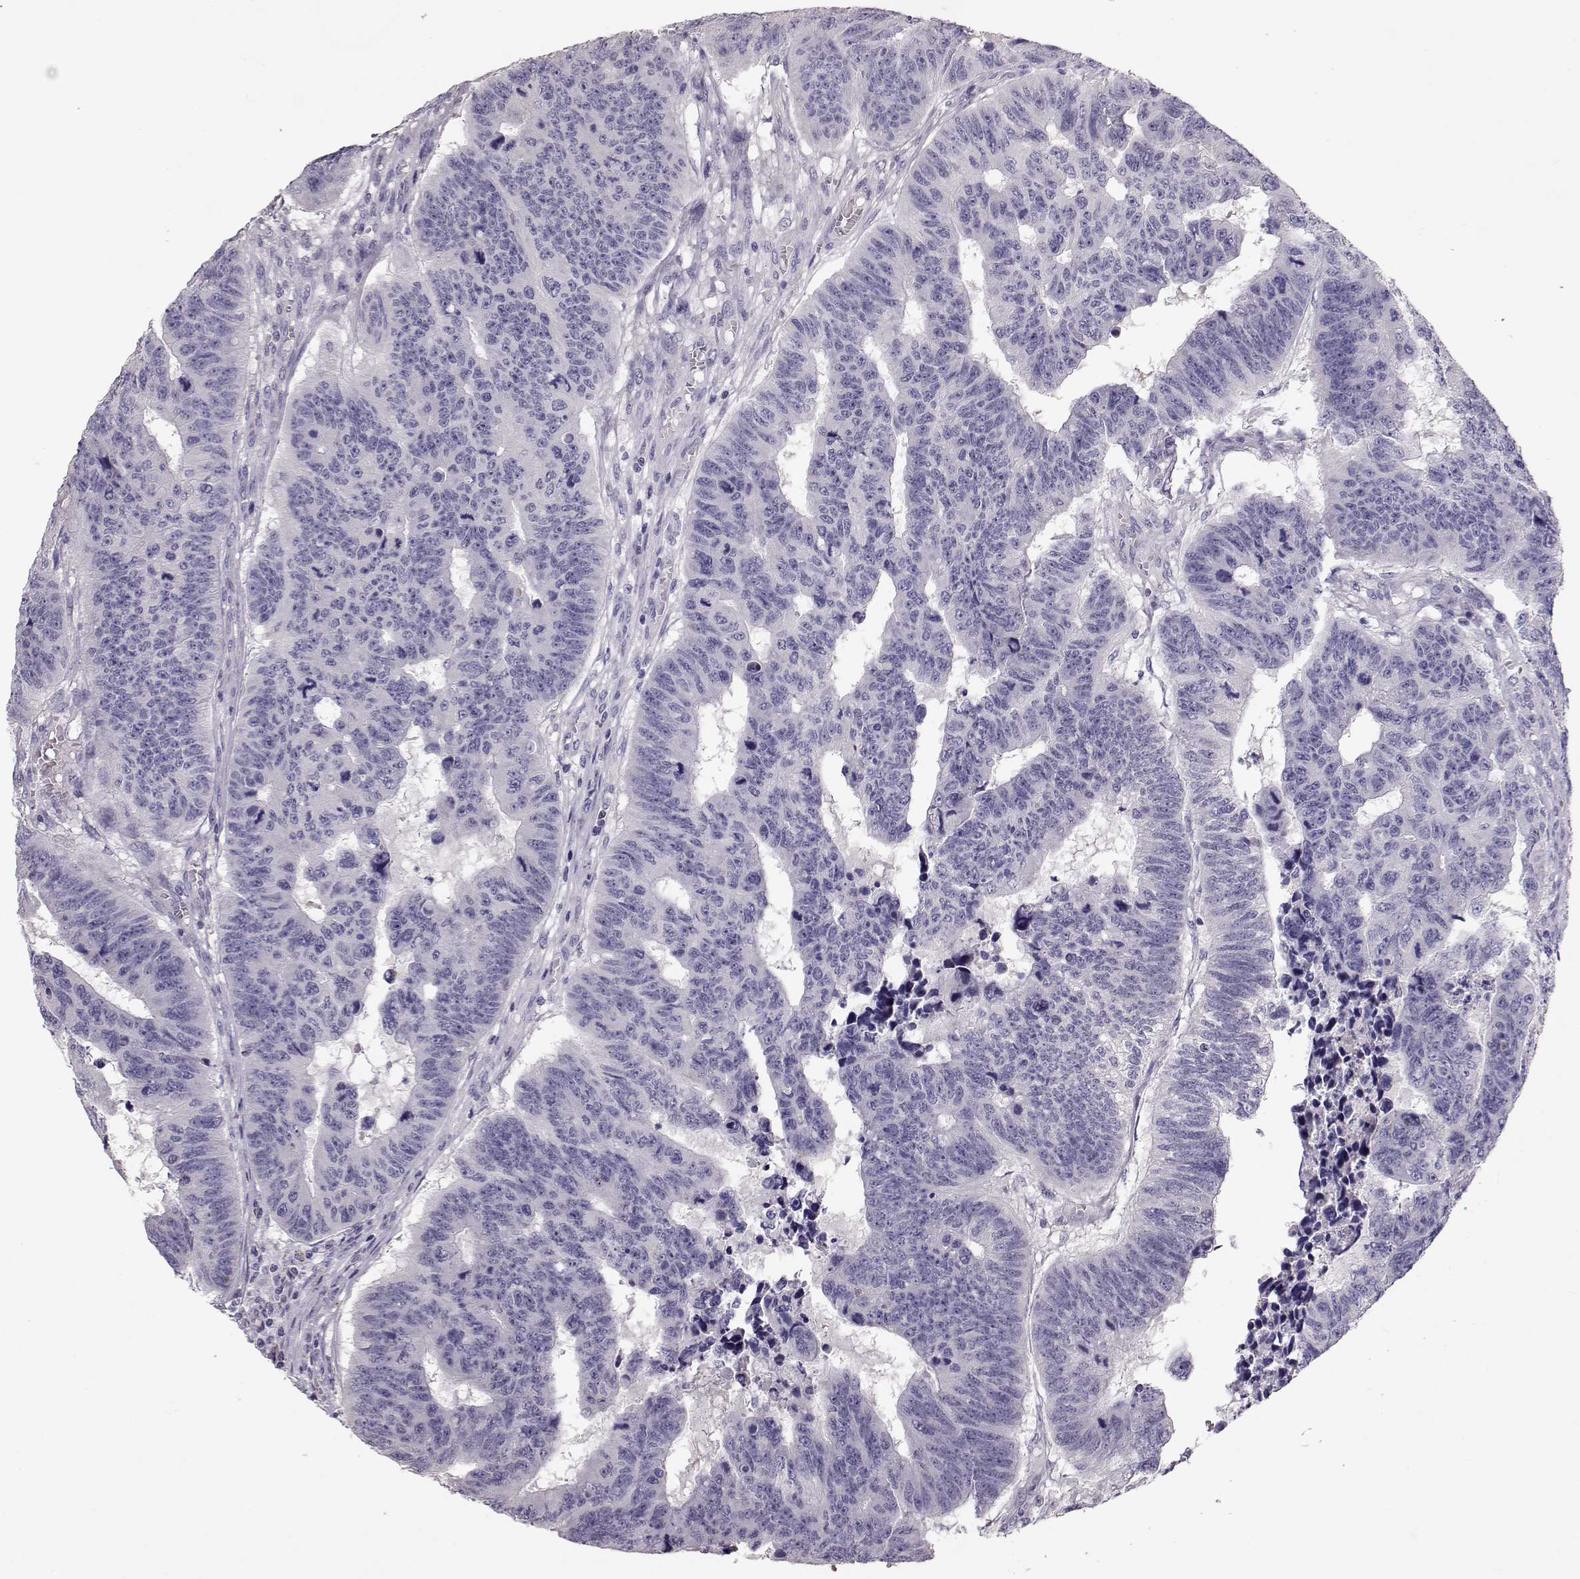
{"staining": {"intensity": "negative", "quantity": "none", "location": "none"}, "tissue": "colorectal cancer", "cell_type": "Tumor cells", "image_type": "cancer", "snomed": [{"axis": "morphology", "description": "Adenocarcinoma, NOS"}, {"axis": "topography", "description": "Appendix"}, {"axis": "topography", "description": "Colon"}, {"axis": "topography", "description": "Cecum"}, {"axis": "topography", "description": "Colon asc"}], "caption": "A photomicrograph of human colorectal cancer is negative for staining in tumor cells. Brightfield microscopy of immunohistochemistry stained with DAB (brown) and hematoxylin (blue), captured at high magnification.", "gene": "POU1F1", "patient": {"sex": "female", "age": 85}}